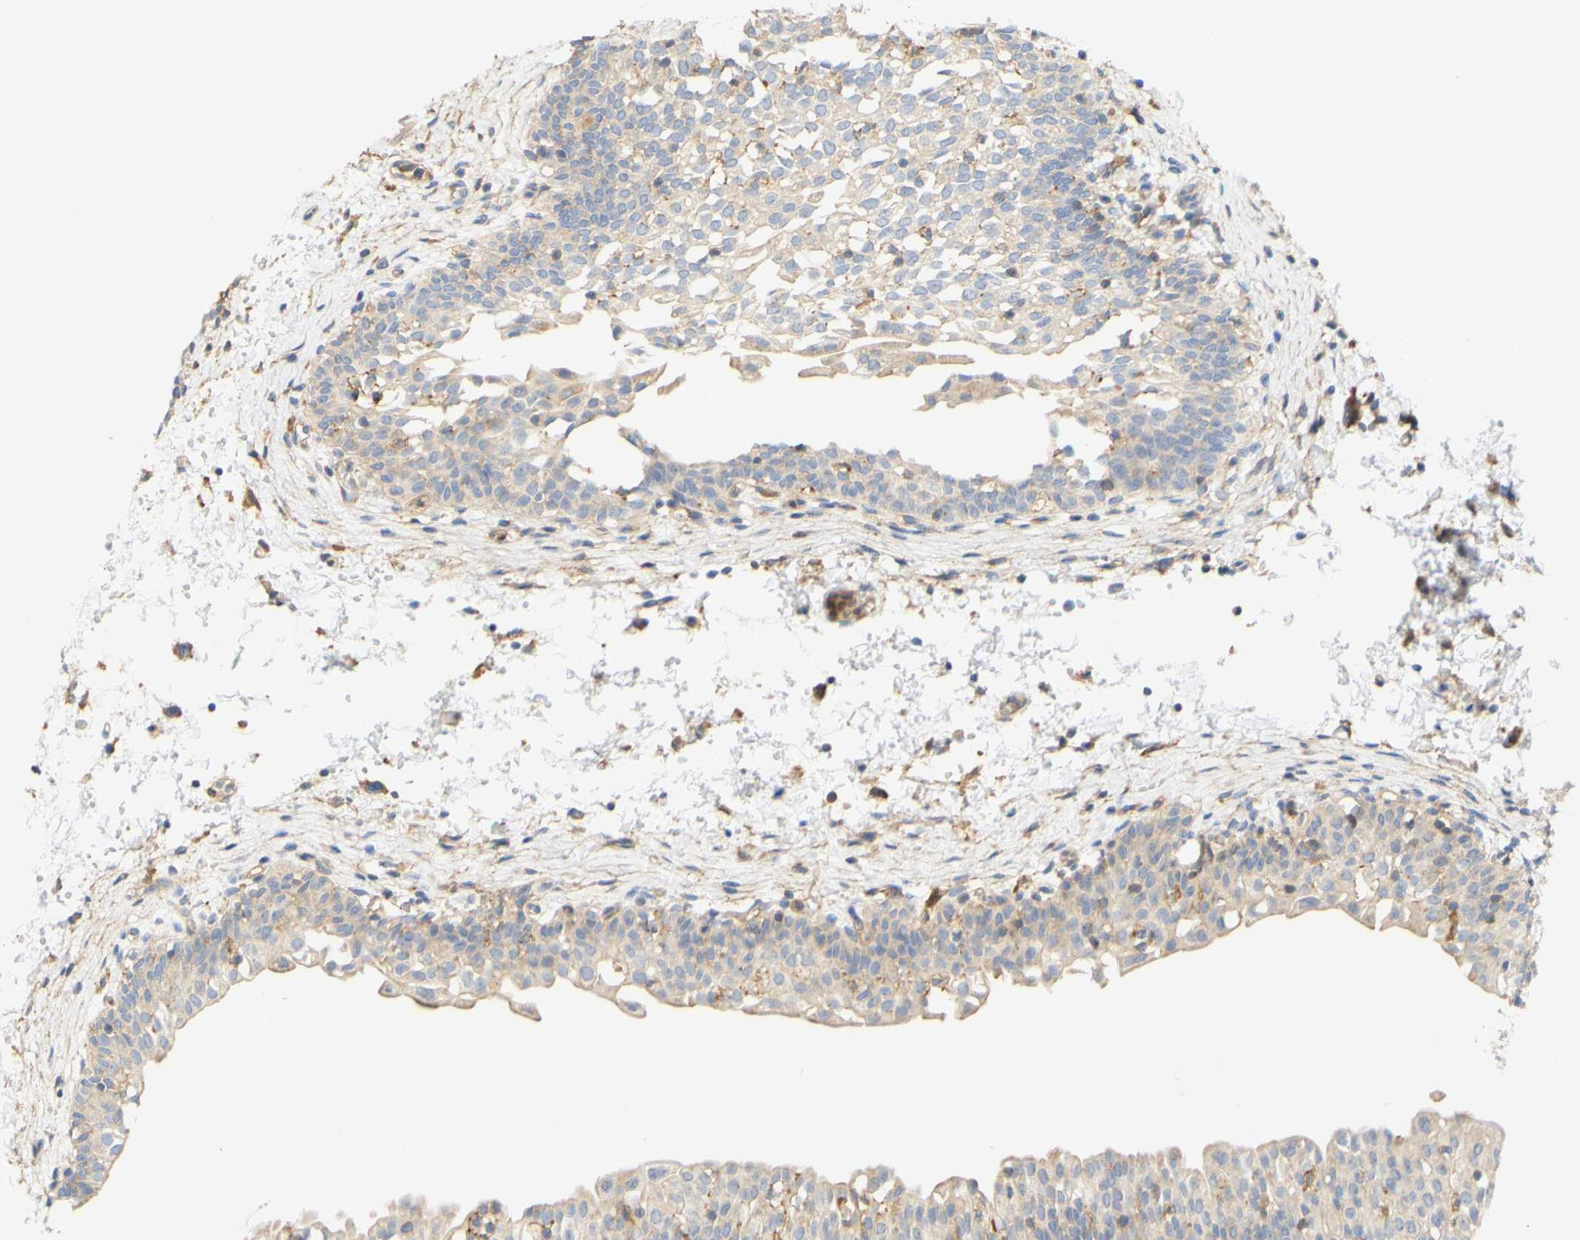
{"staining": {"intensity": "moderate", "quantity": "<25%", "location": "cytoplasmic/membranous"}, "tissue": "urinary bladder", "cell_type": "Urothelial cells", "image_type": "normal", "snomed": [{"axis": "morphology", "description": "Normal tissue, NOS"}, {"axis": "topography", "description": "Urinary bladder"}], "caption": "Protein positivity by immunohistochemistry demonstrates moderate cytoplasmic/membranous staining in approximately <25% of urothelial cells in normal urinary bladder.", "gene": "PCDH7", "patient": {"sex": "male", "age": 55}}